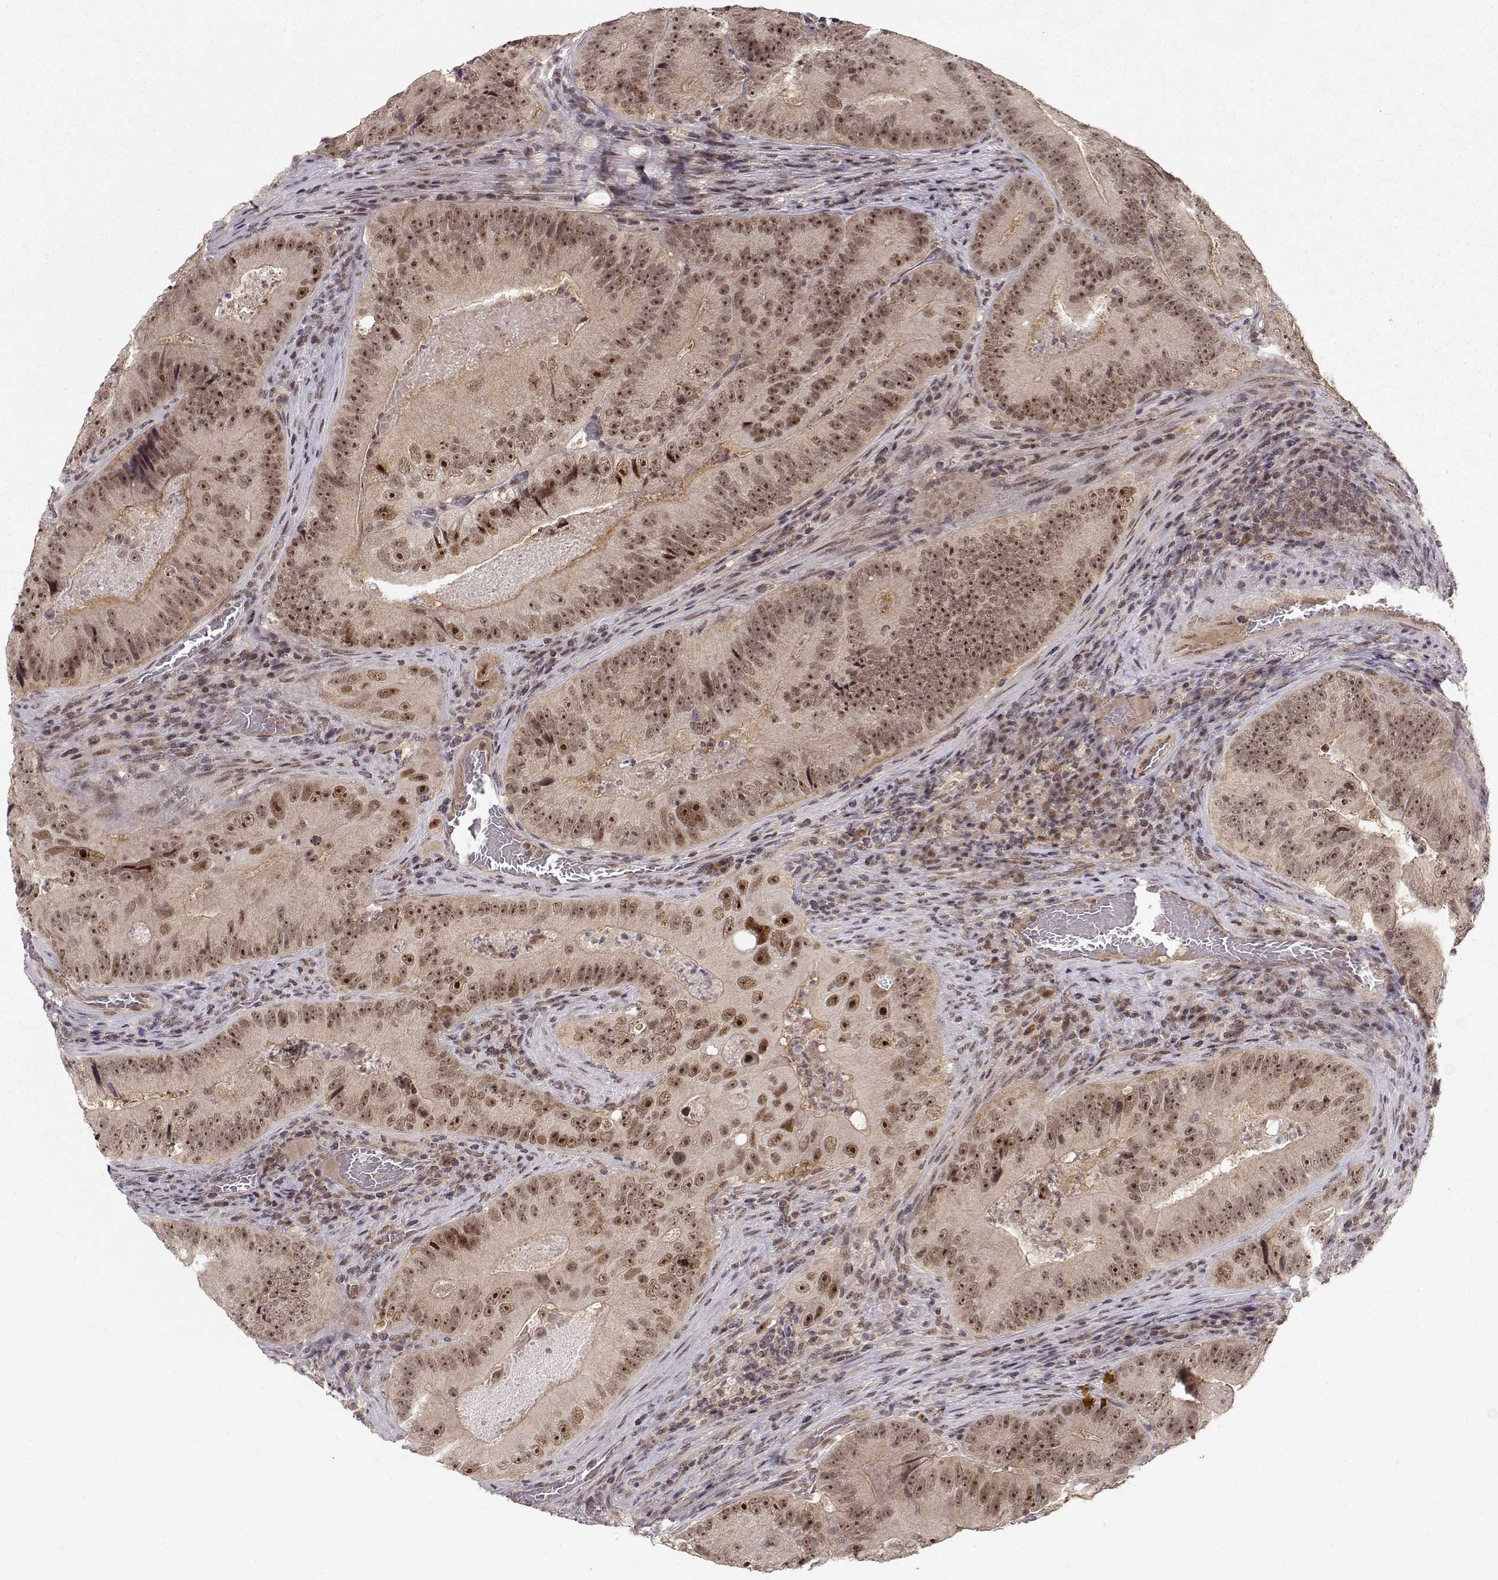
{"staining": {"intensity": "moderate", "quantity": ">75%", "location": "nuclear"}, "tissue": "colorectal cancer", "cell_type": "Tumor cells", "image_type": "cancer", "snomed": [{"axis": "morphology", "description": "Adenocarcinoma, NOS"}, {"axis": "topography", "description": "Colon"}], "caption": "About >75% of tumor cells in human colorectal cancer exhibit moderate nuclear protein expression as visualized by brown immunohistochemical staining.", "gene": "CSNK2A1", "patient": {"sex": "female", "age": 86}}